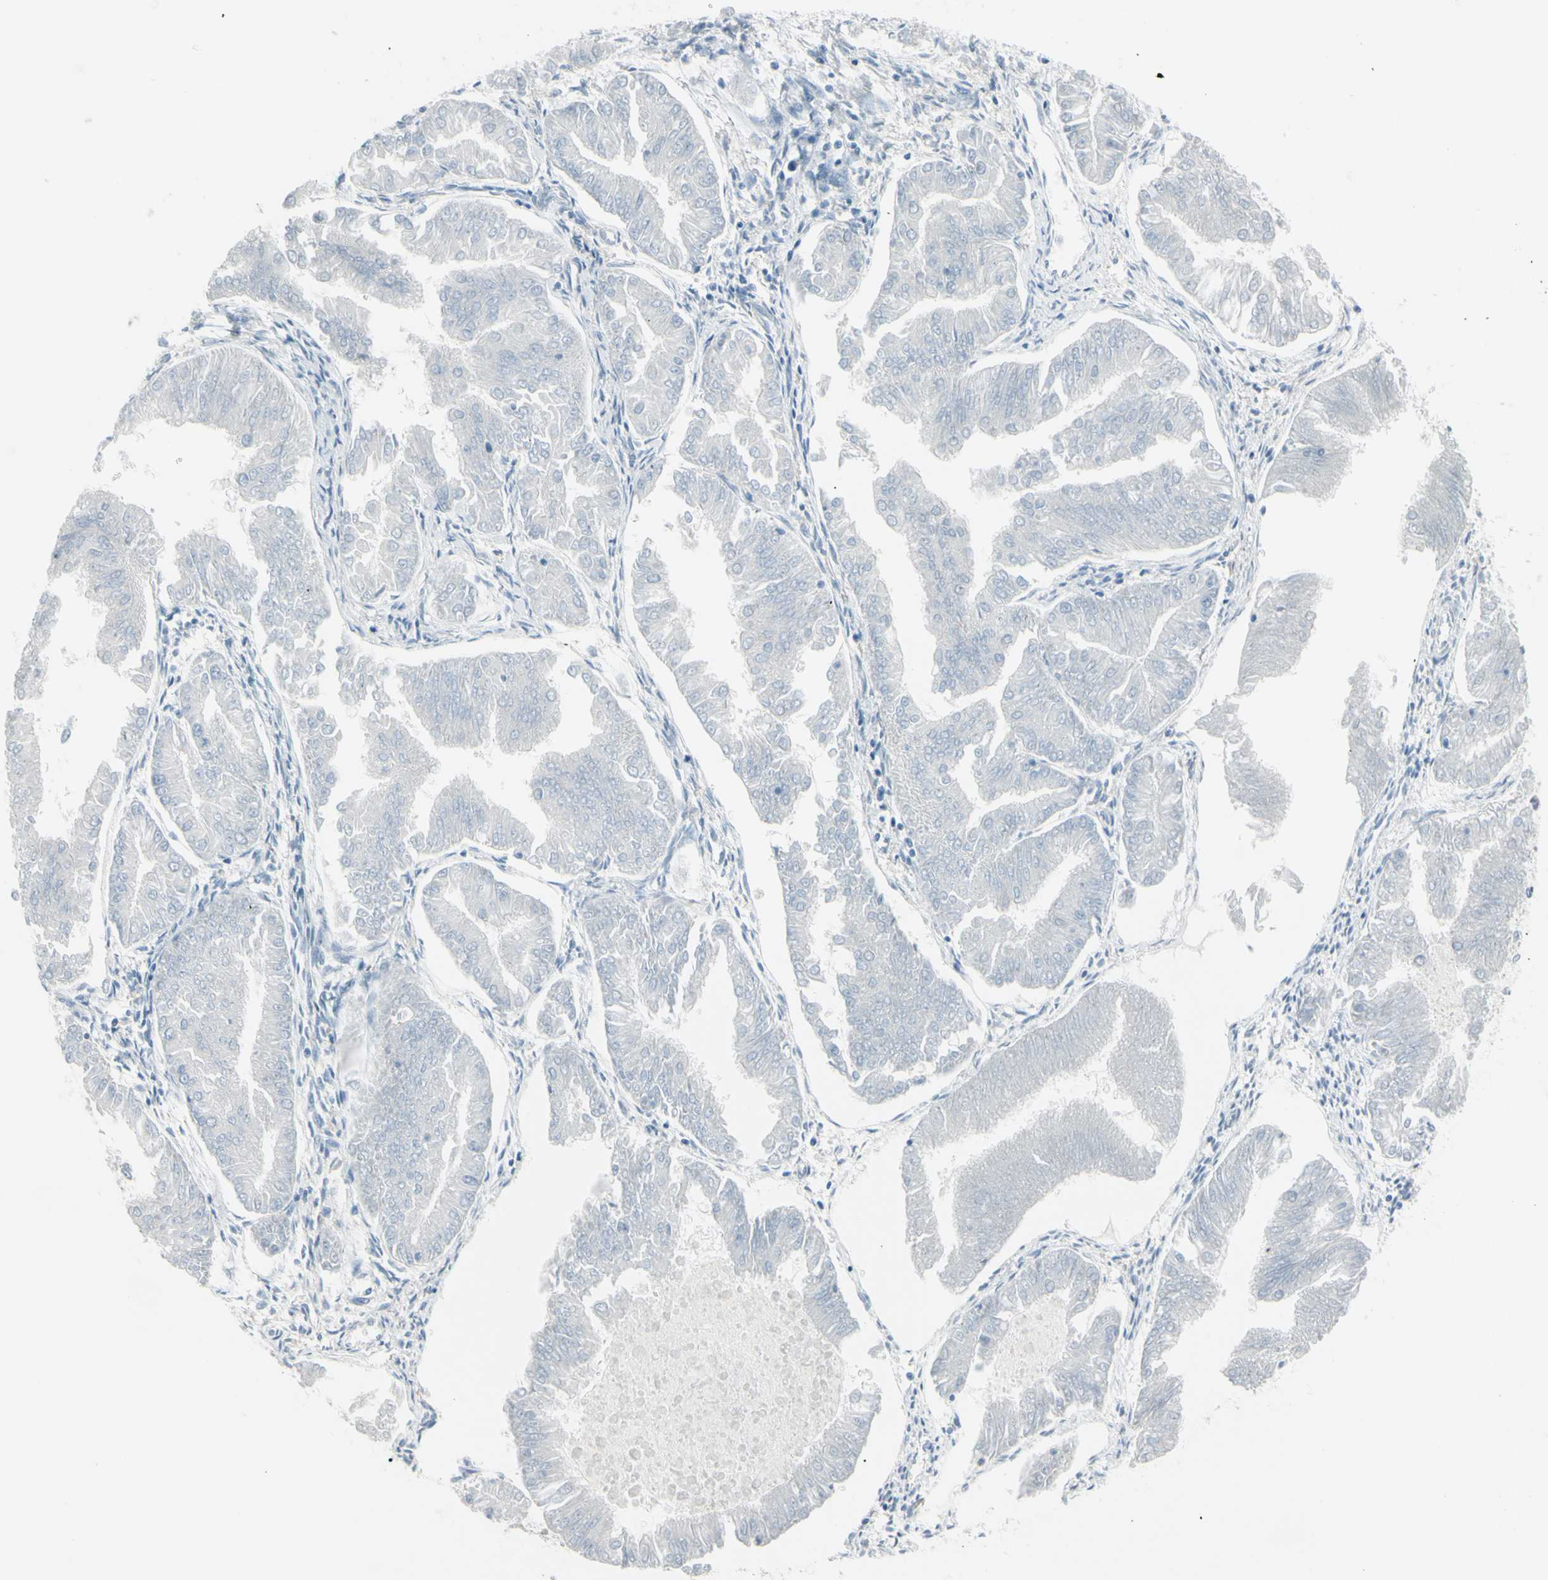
{"staining": {"intensity": "negative", "quantity": "none", "location": "none"}, "tissue": "endometrial cancer", "cell_type": "Tumor cells", "image_type": "cancer", "snomed": [{"axis": "morphology", "description": "Adenocarcinoma, NOS"}, {"axis": "topography", "description": "Endometrium"}], "caption": "The immunohistochemistry micrograph has no significant staining in tumor cells of adenocarcinoma (endometrial) tissue.", "gene": "GPR34", "patient": {"sex": "female", "age": 53}}